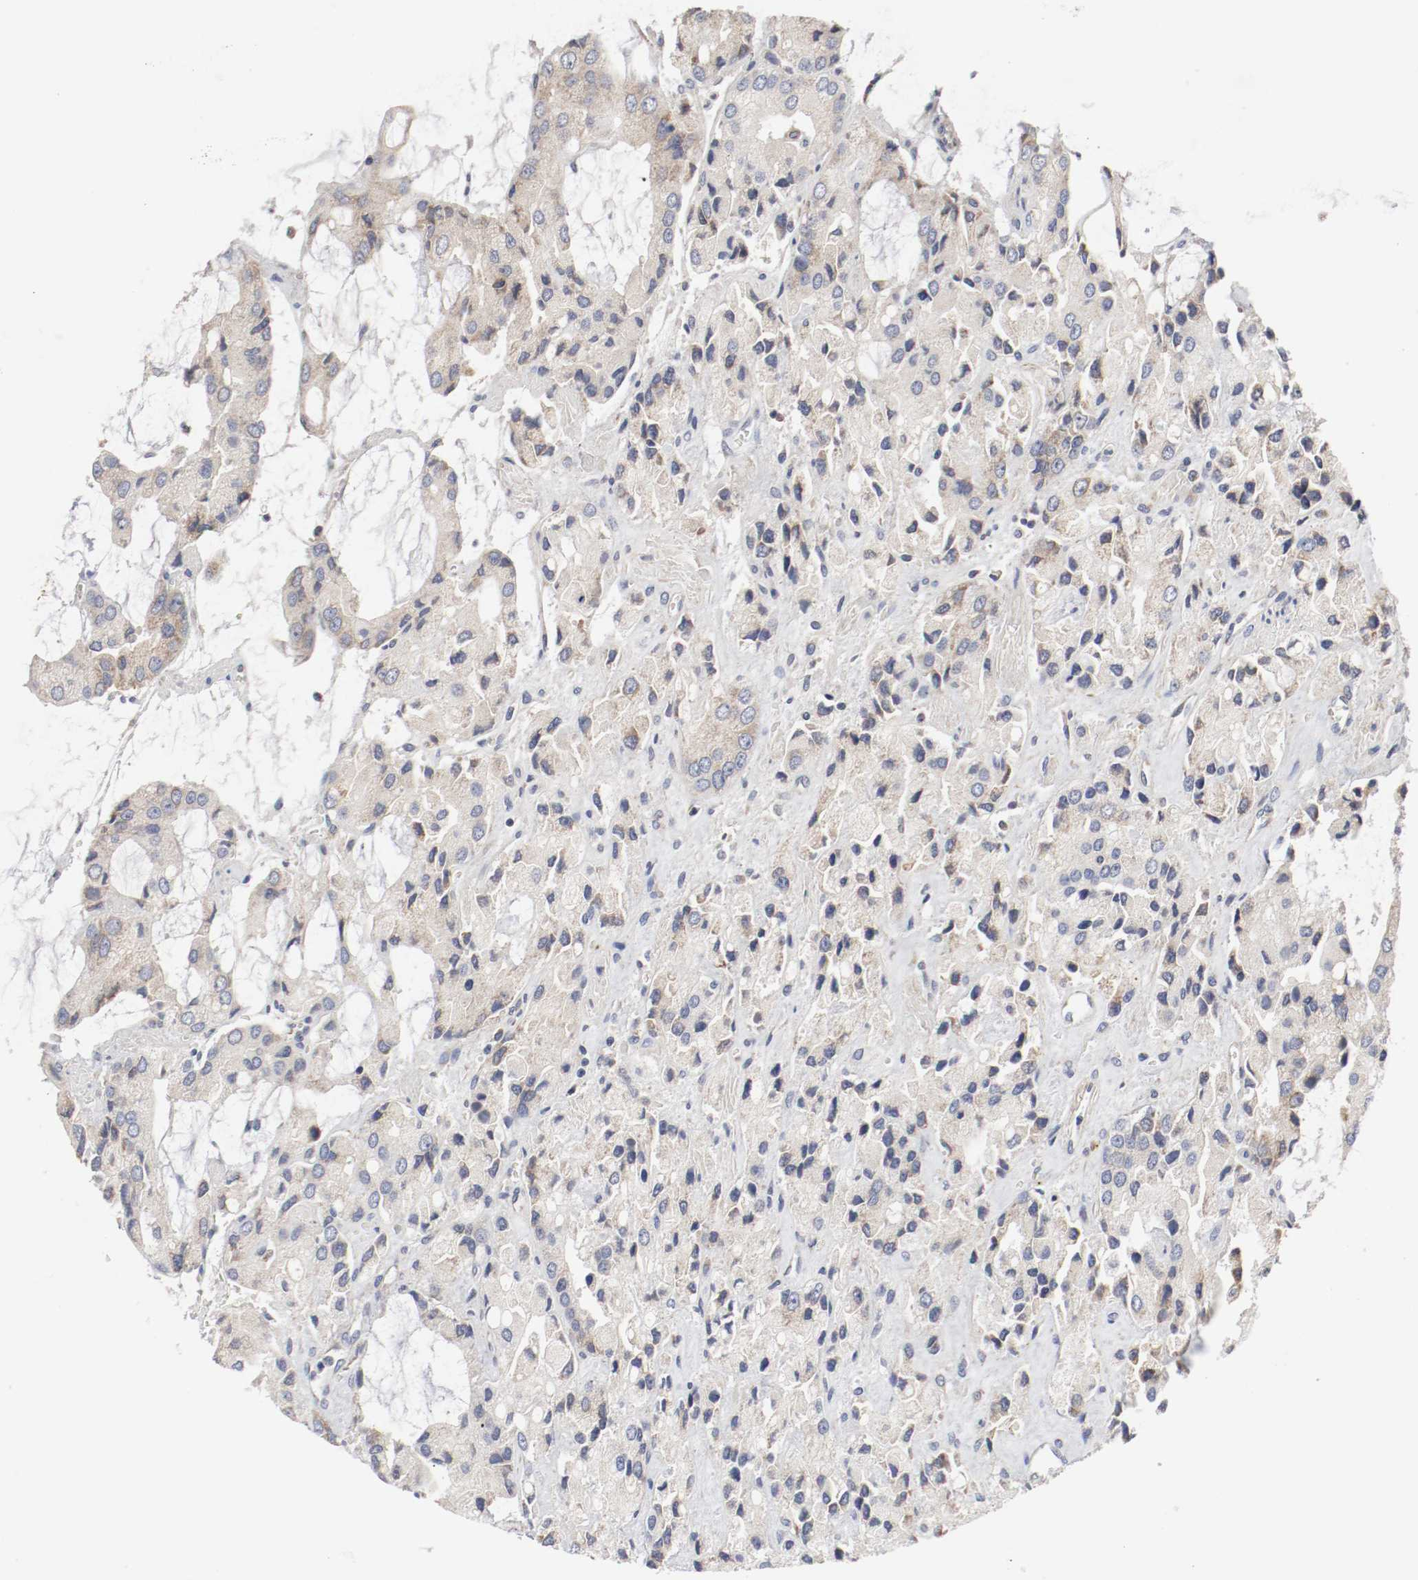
{"staining": {"intensity": "moderate", "quantity": "25%-75%", "location": "cytoplasmic/membranous"}, "tissue": "prostate cancer", "cell_type": "Tumor cells", "image_type": "cancer", "snomed": [{"axis": "morphology", "description": "Adenocarcinoma, High grade"}, {"axis": "topography", "description": "Prostate"}], "caption": "Tumor cells exhibit medium levels of moderate cytoplasmic/membranous expression in about 25%-75% of cells in human high-grade adenocarcinoma (prostate).", "gene": "AFG3L2", "patient": {"sex": "male", "age": 67}}